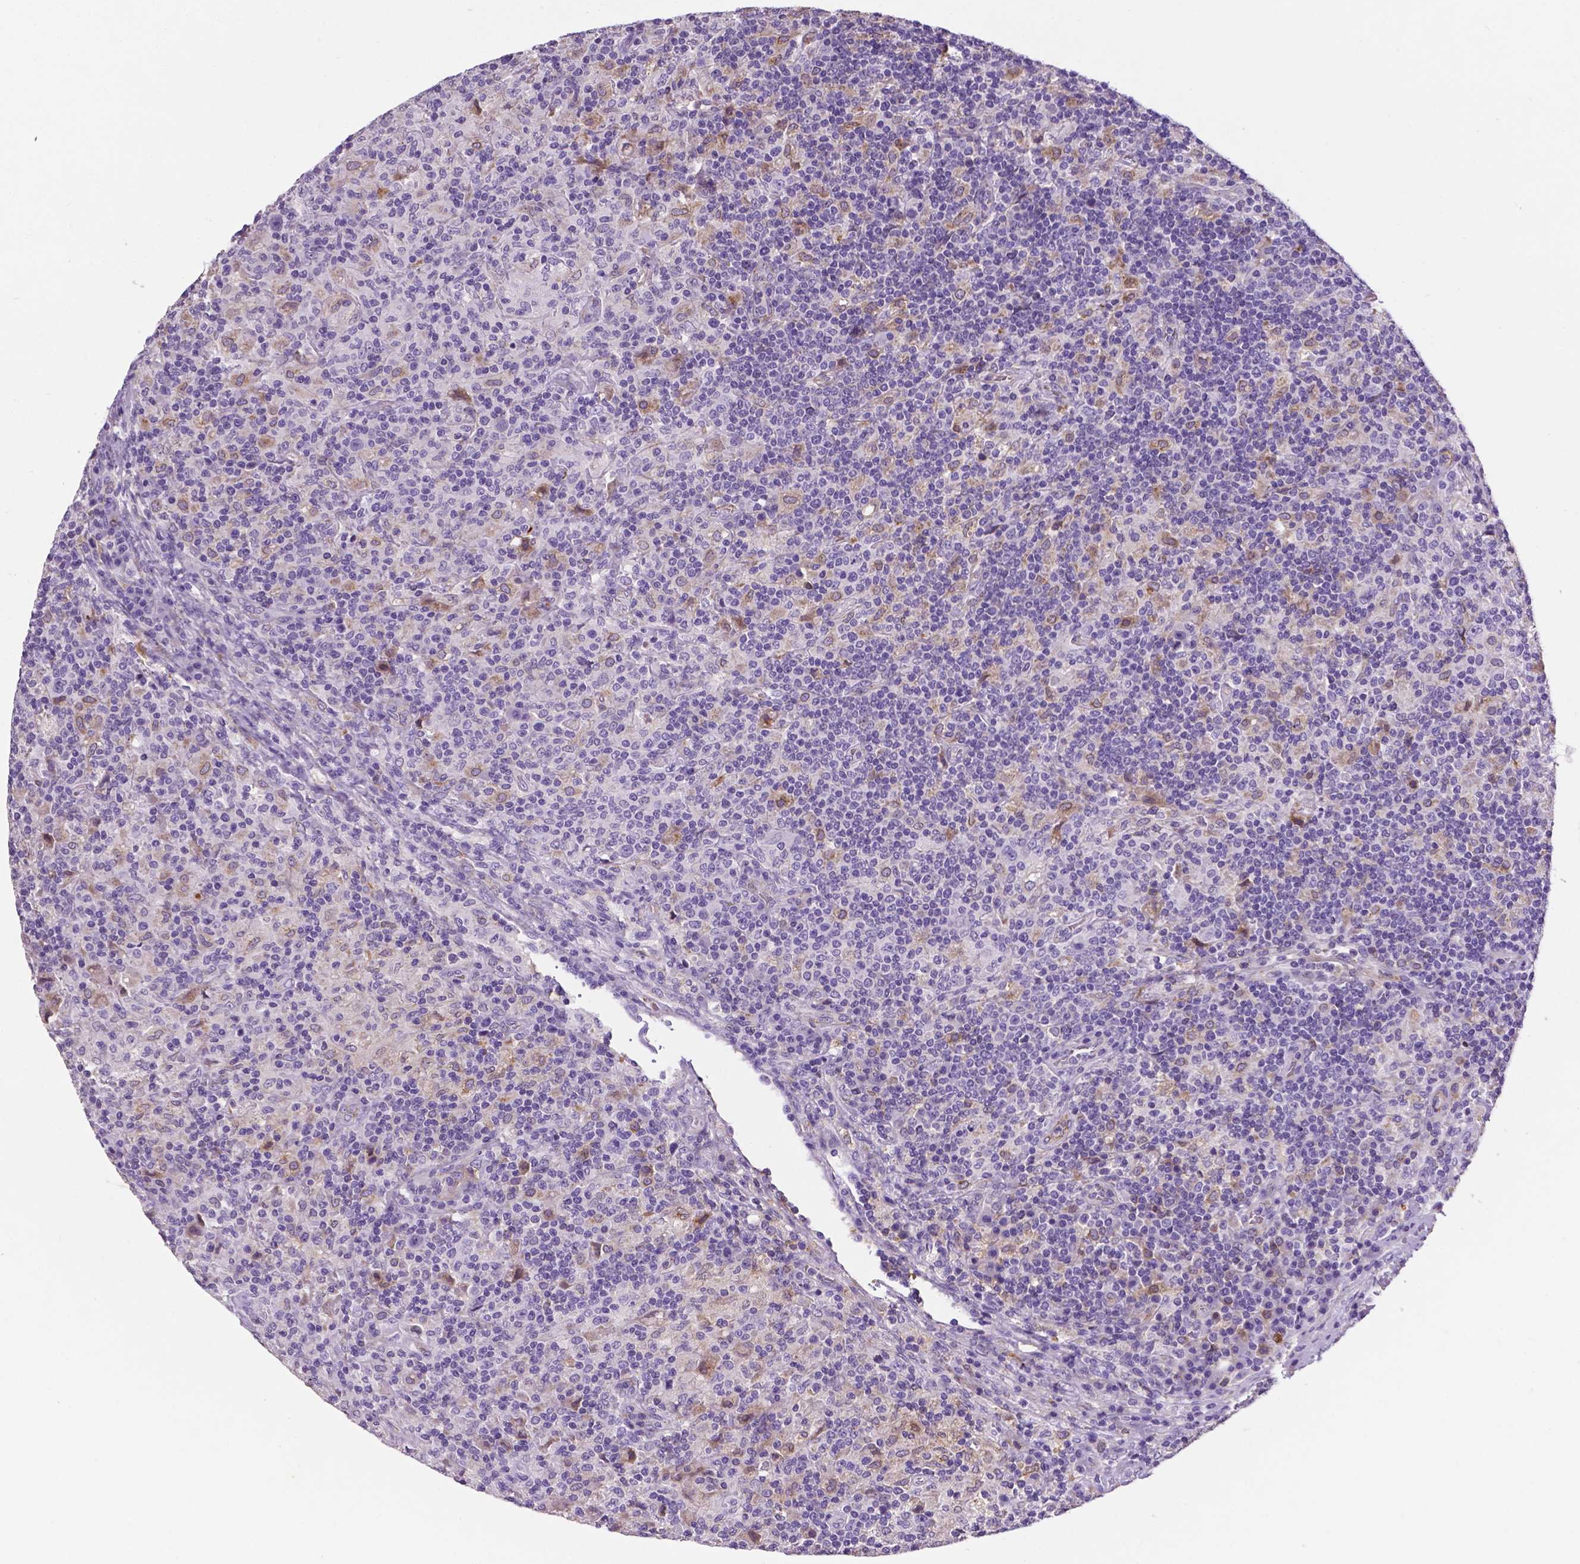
{"staining": {"intensity": "negative", "quantity": "none", "location": "none"}, "tissue": "lymphoma", "cell_type": "Tumor cells", "image_type": "cancer", "snomed": [{"axis": "morphology", "description": "Hodgkin's disease, NOS"}, {"axis": "topography", "description": "Lymph node"}], "caption": "The immunohistochemistry (IHC) histopathology image has no significant positivity in tumor cells of lymphoma tissue.", "gene": "APOE", "patient": {"sex": "male", "age": 70}}